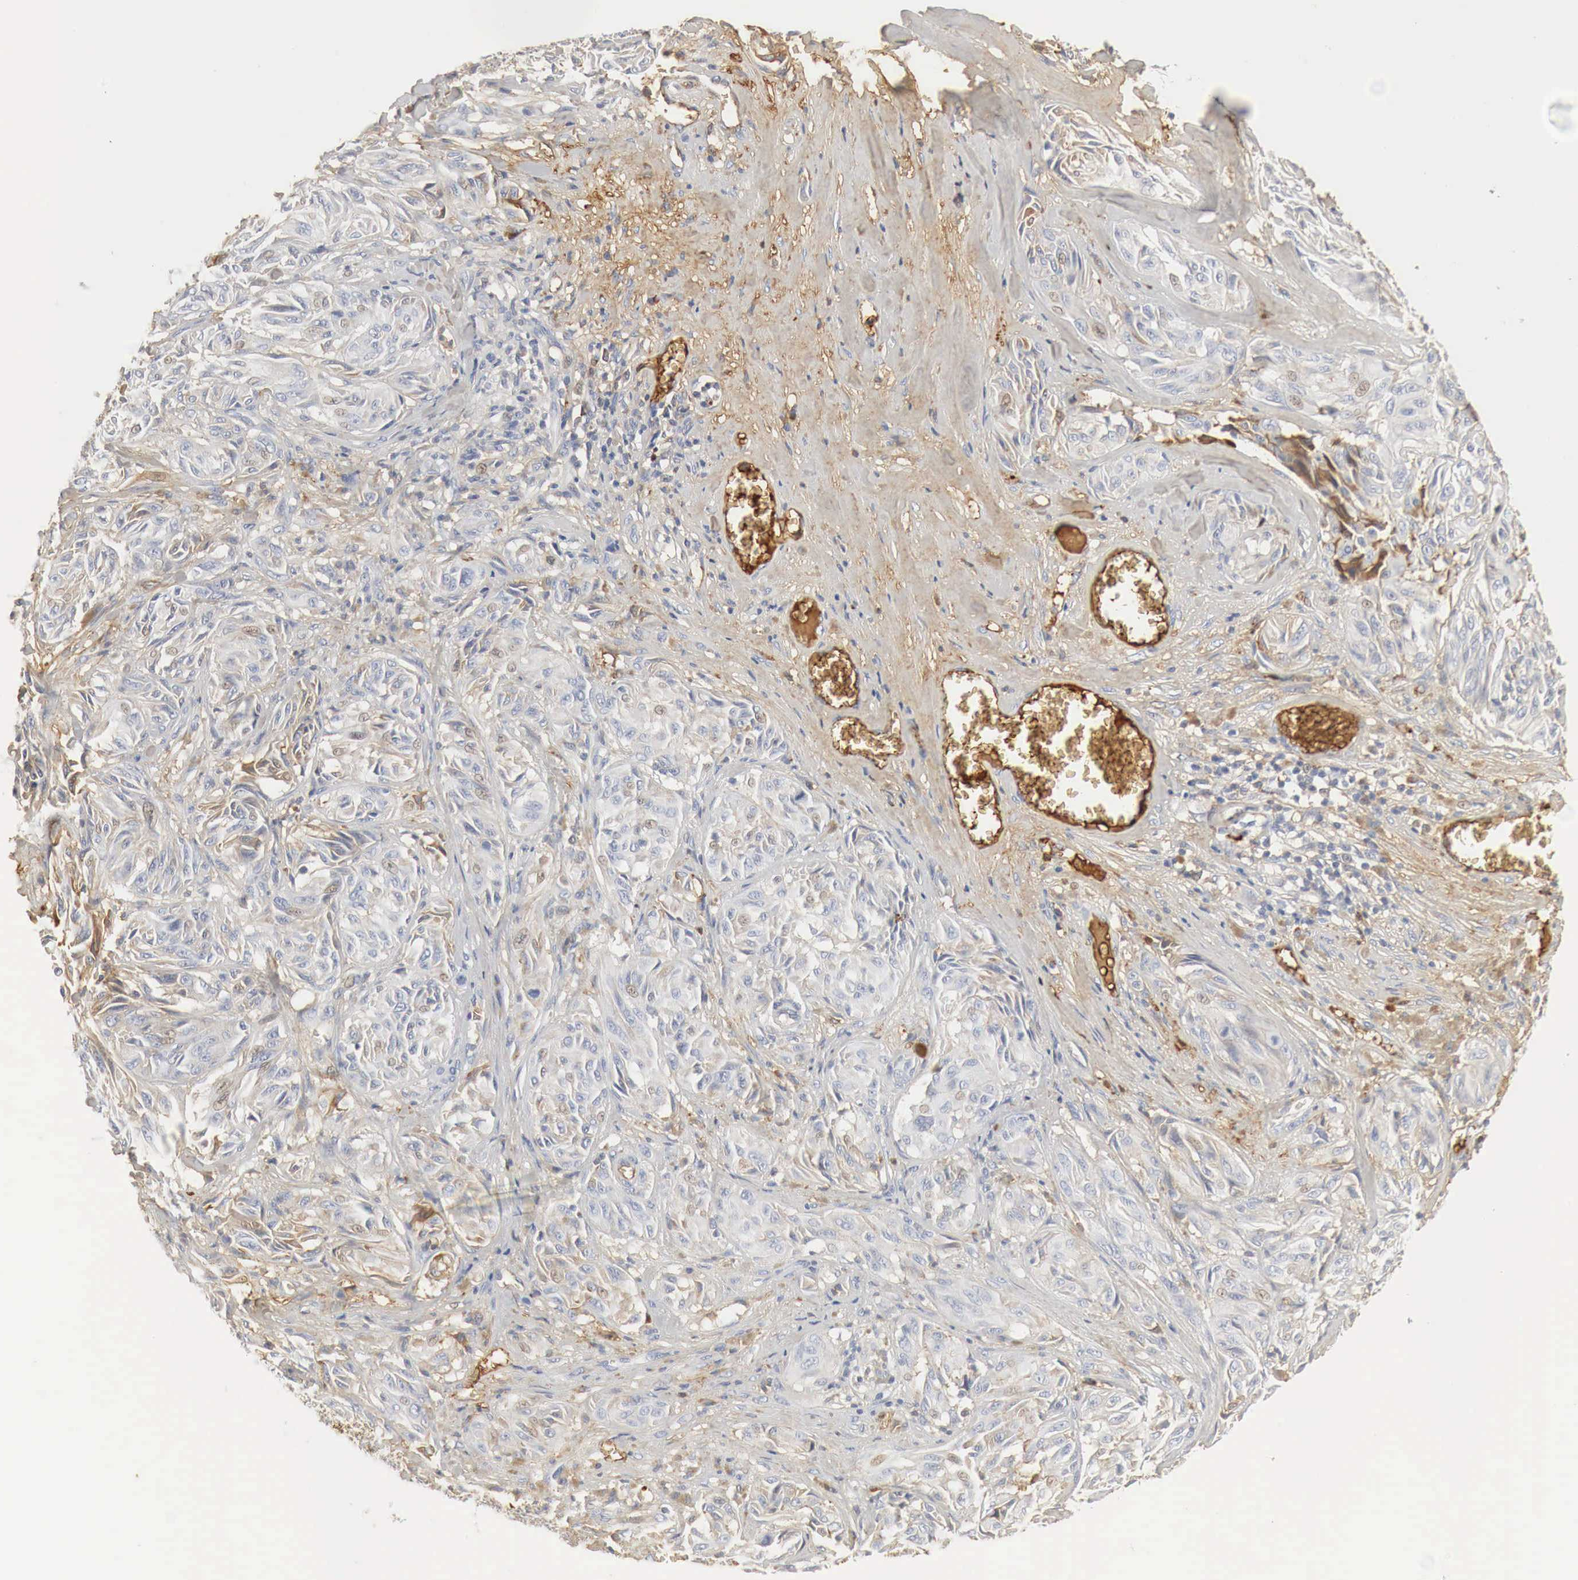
{"staining": {"intensity": "weak", "quantity": "<25%", "location": "cytoplasmic/membranous"}, "tissue": "melanoma", "cell_type": "Tumor cells", "image_type": "cancer", "snomed": [{"axis": "morphology", "description": "Malignant melanoma, NOS"}, {"axis": "topography", "description": "Skin"}], "caption": "The image displays no staining of tumor cells in malignant melanoma.", "gene": "IGLC3", "patient": {"sex": "male", "age": 54}}